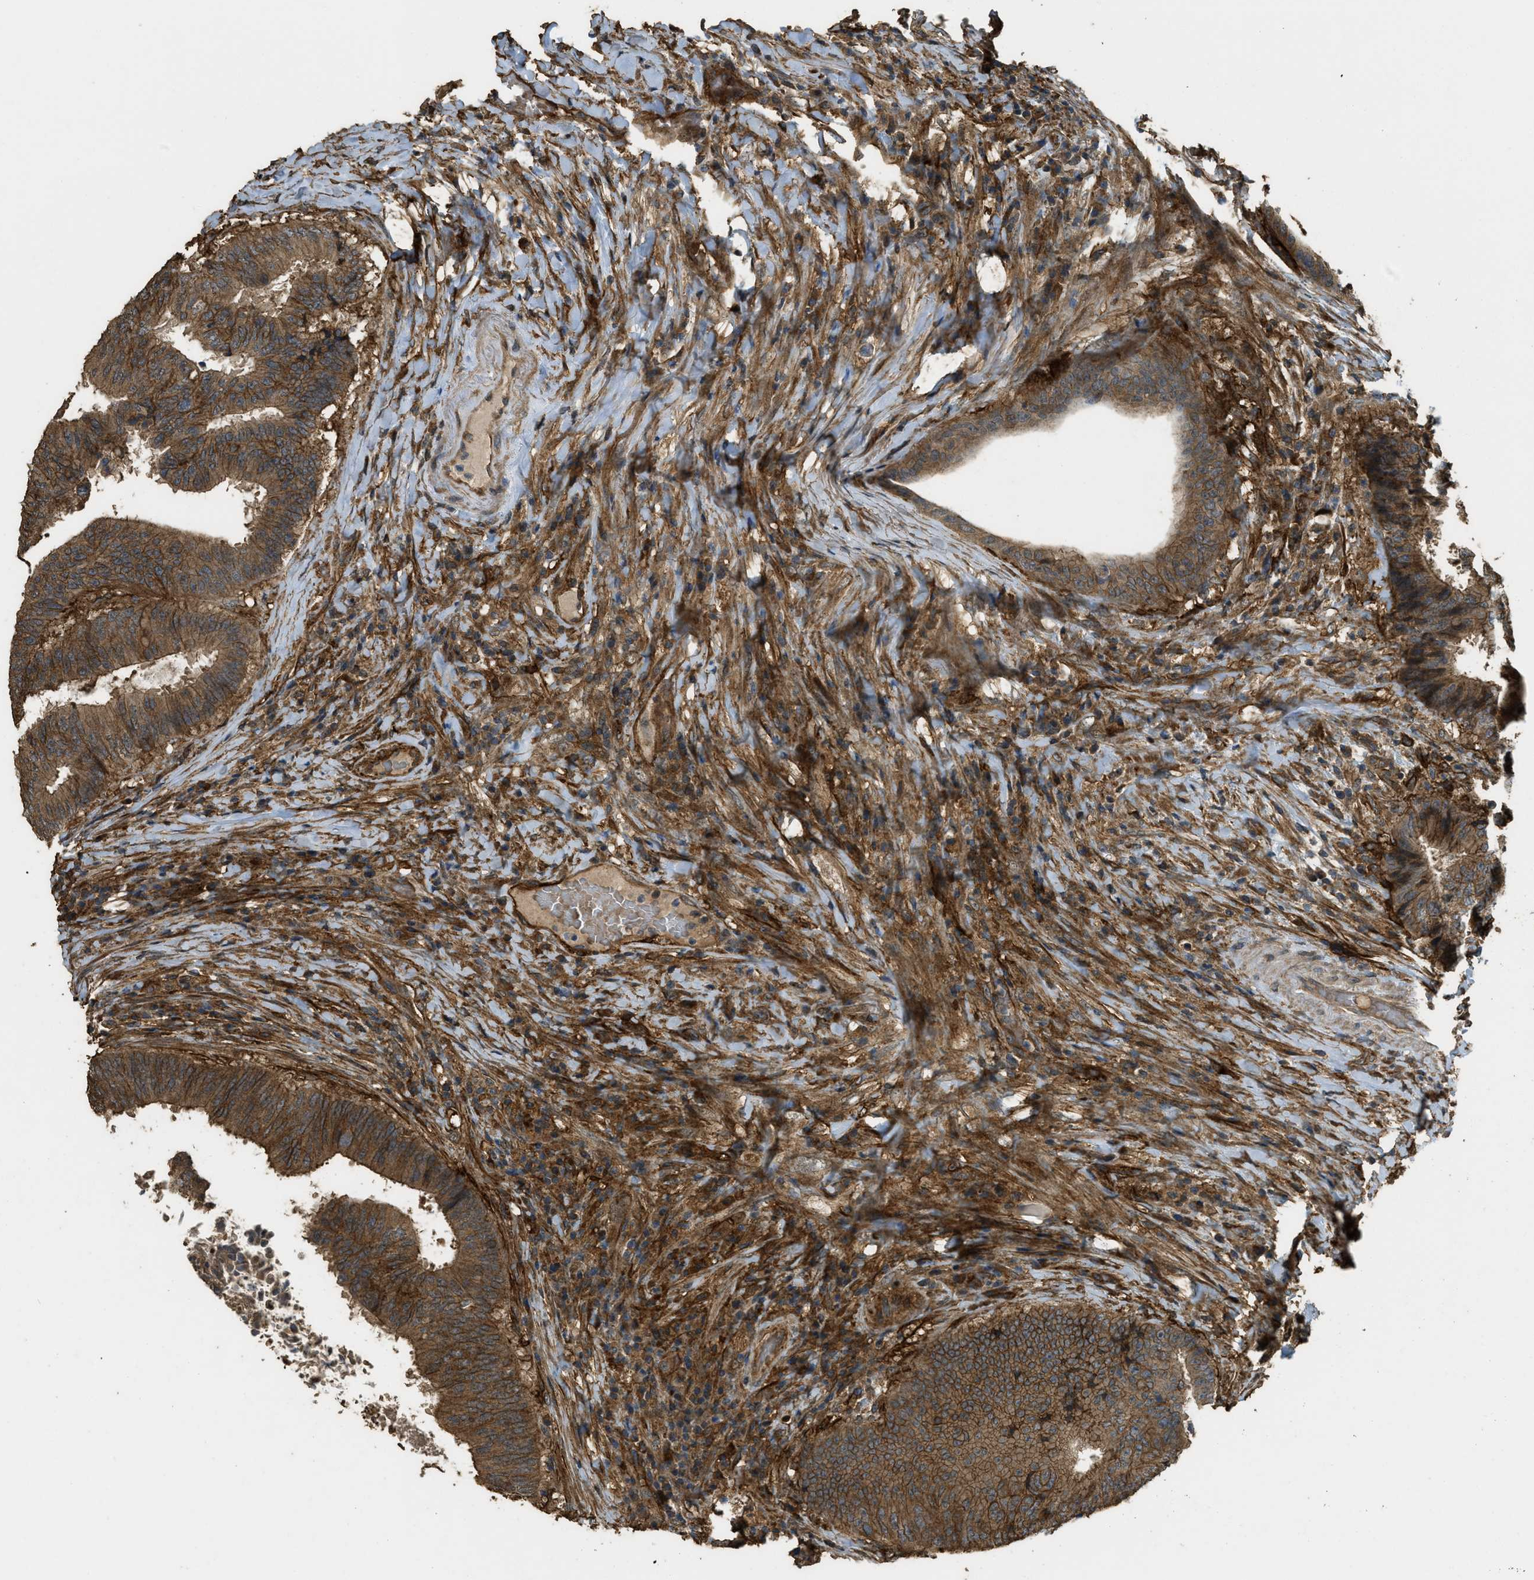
{"staining": {"intensity": "strong", "quantity": ">75%", "location": "cytoplasmic/membranous"}, "tissue": "colorectal cancer", "cell_type": "Tumor cells", "image_type": "cancer", "snomed": [{"axis": "morphology", "description": "Adenocarcinoma, NOS"}, {"axis": "topography", "description": "Rectum"}], "caption": "Immunohistochemistry of human colorectal cancer displays high levels of strong cytoplasmic/membranous positivity in about >75% of tumor cells.", "gene": "CD276", "patient": {"sex": "male", "age": 72}}